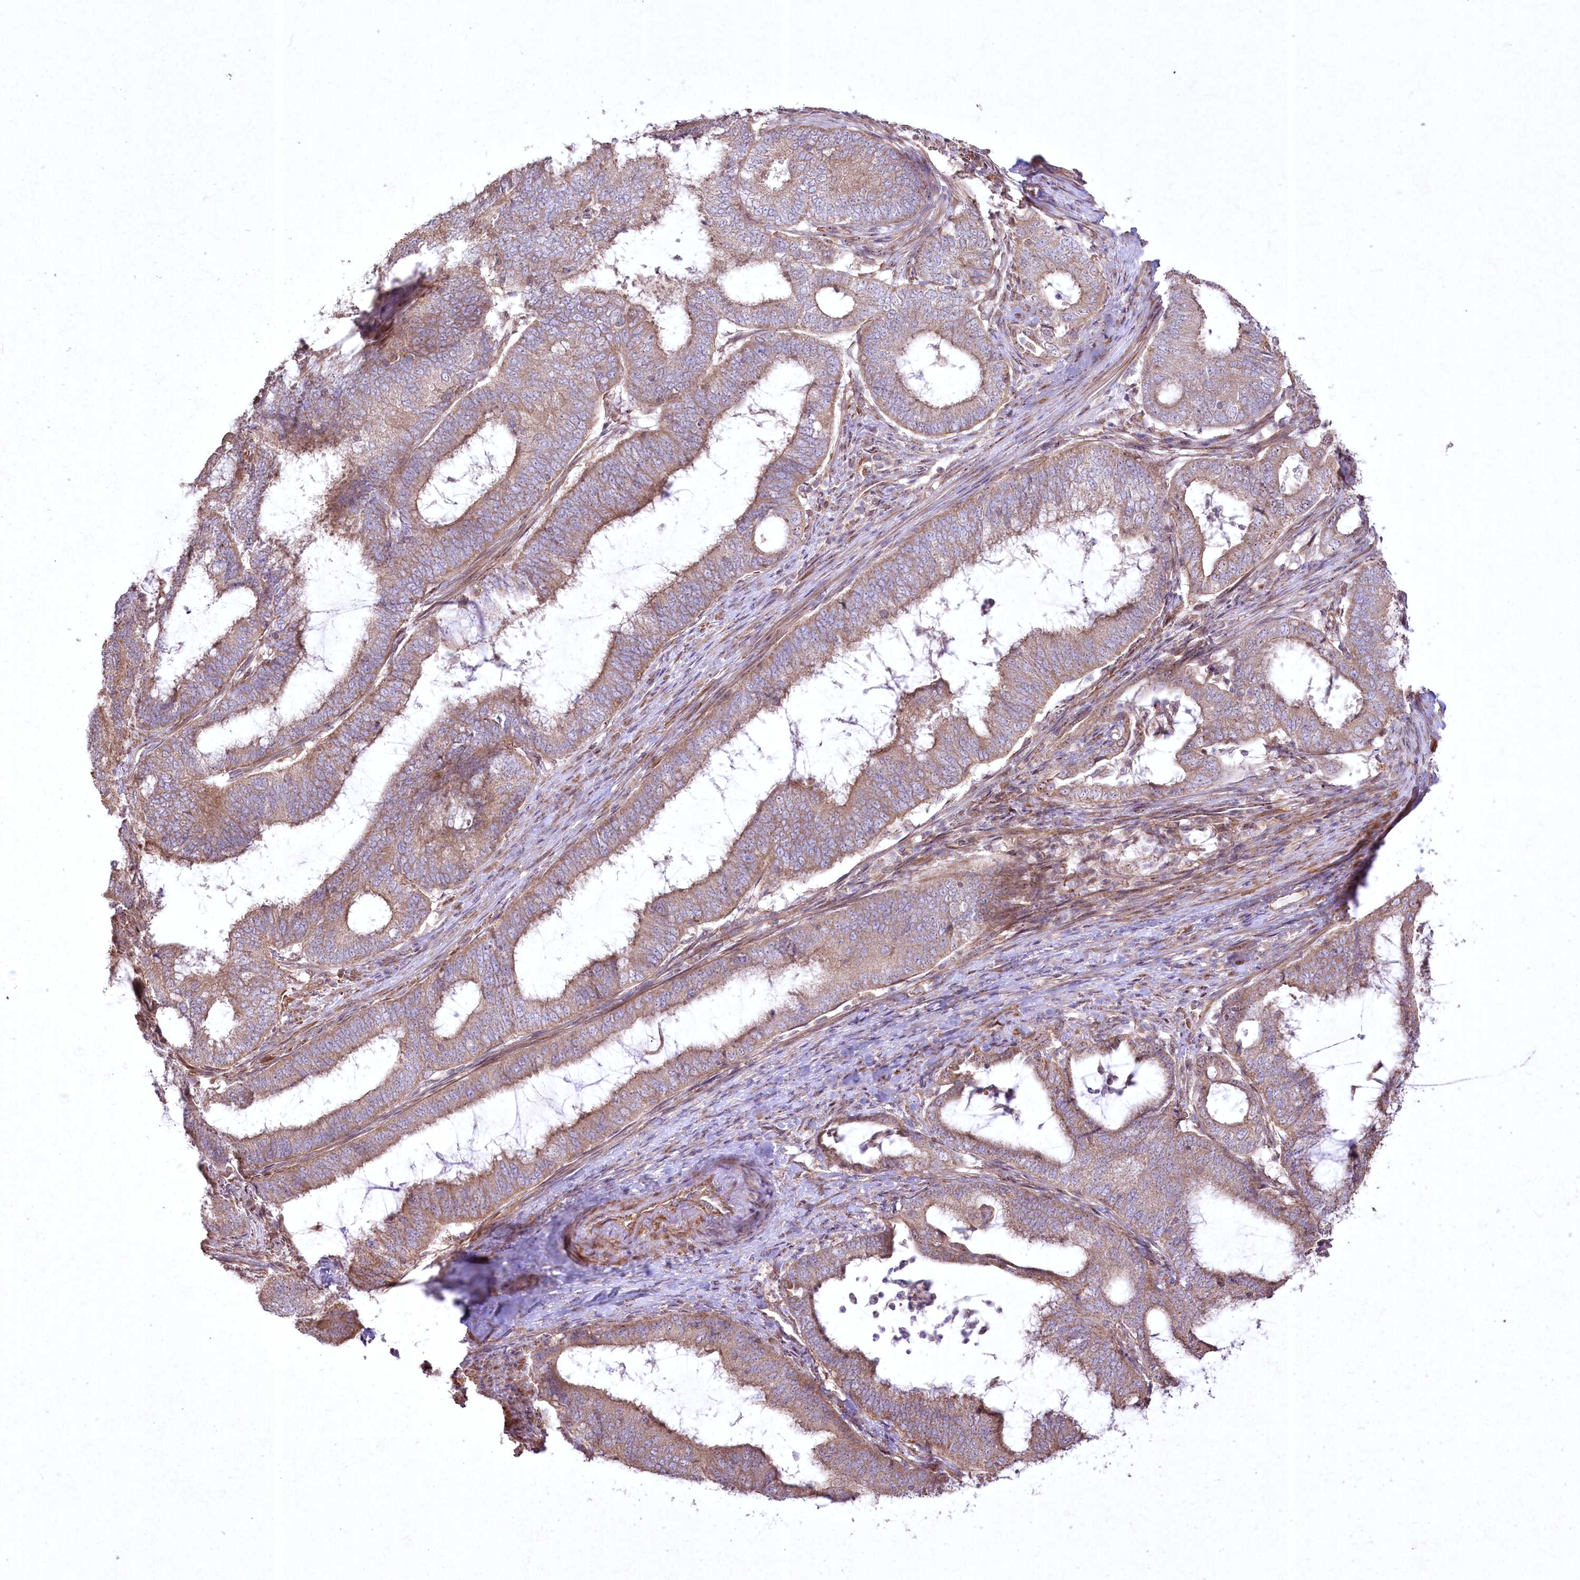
{"staining": {"intensity": "moderate", "quantity": ">75%", "location": "cytoplasmic/membranous"}, "tissue": "endometrial cancer", "cell_type": "Tumor cells", "image_type": "cancer", "snomed": [{"axis": "morphology", "description": "Adenocarcinoma, NOS"}, {"axis": "topography", "description": "Endometrium"}], "caption": "Human endometrial adenocarcinoma stained with a brown dye shows moderate cytoplasmic/membranous positive positivity in about >75% of tumor cells.", "gene": "SH3TC1", "patient": {"sex": "female", "age": 51}}